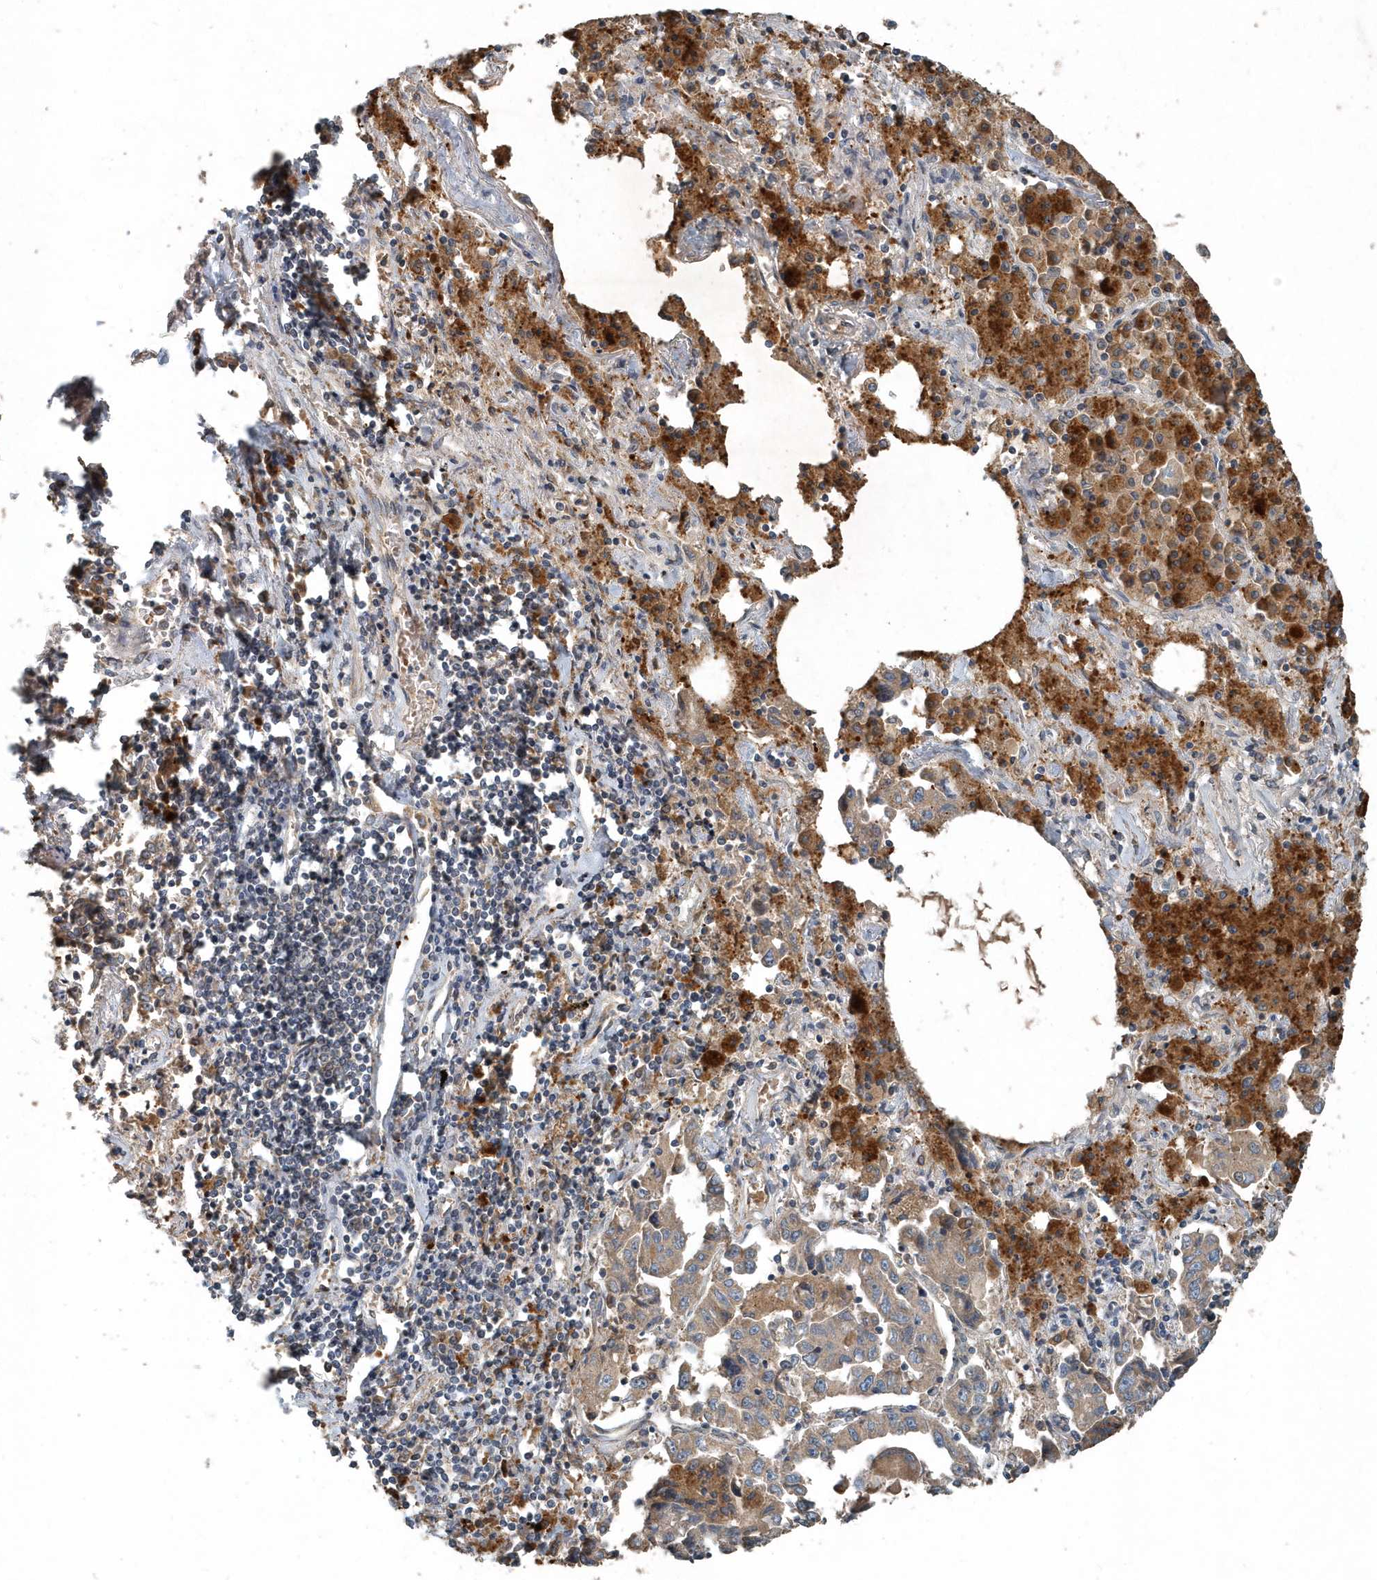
{"staining": {"intensity": "weak", "quantity": ">75%", "location": "cytoplasmic/membranous"}, "tissue": "lung cancer", "cell_type": "Tumor cells", "image_type": "cancer", "snomed": [{"axis": "morphology", "description": "Adenocarcinoma, NOS"}, {"axis": "topography", "description": "Lung"}], "caption": "Immunohistochemistry (IHC) (DAB) staining of lung adenocarcinoma displays weak cytoplasmic/membranous protein expression in about >75% of tumor cells. Nuclei are stained in blue.", "gene": "SCFD2", "patient": {"sex": "female", "age": 51}}